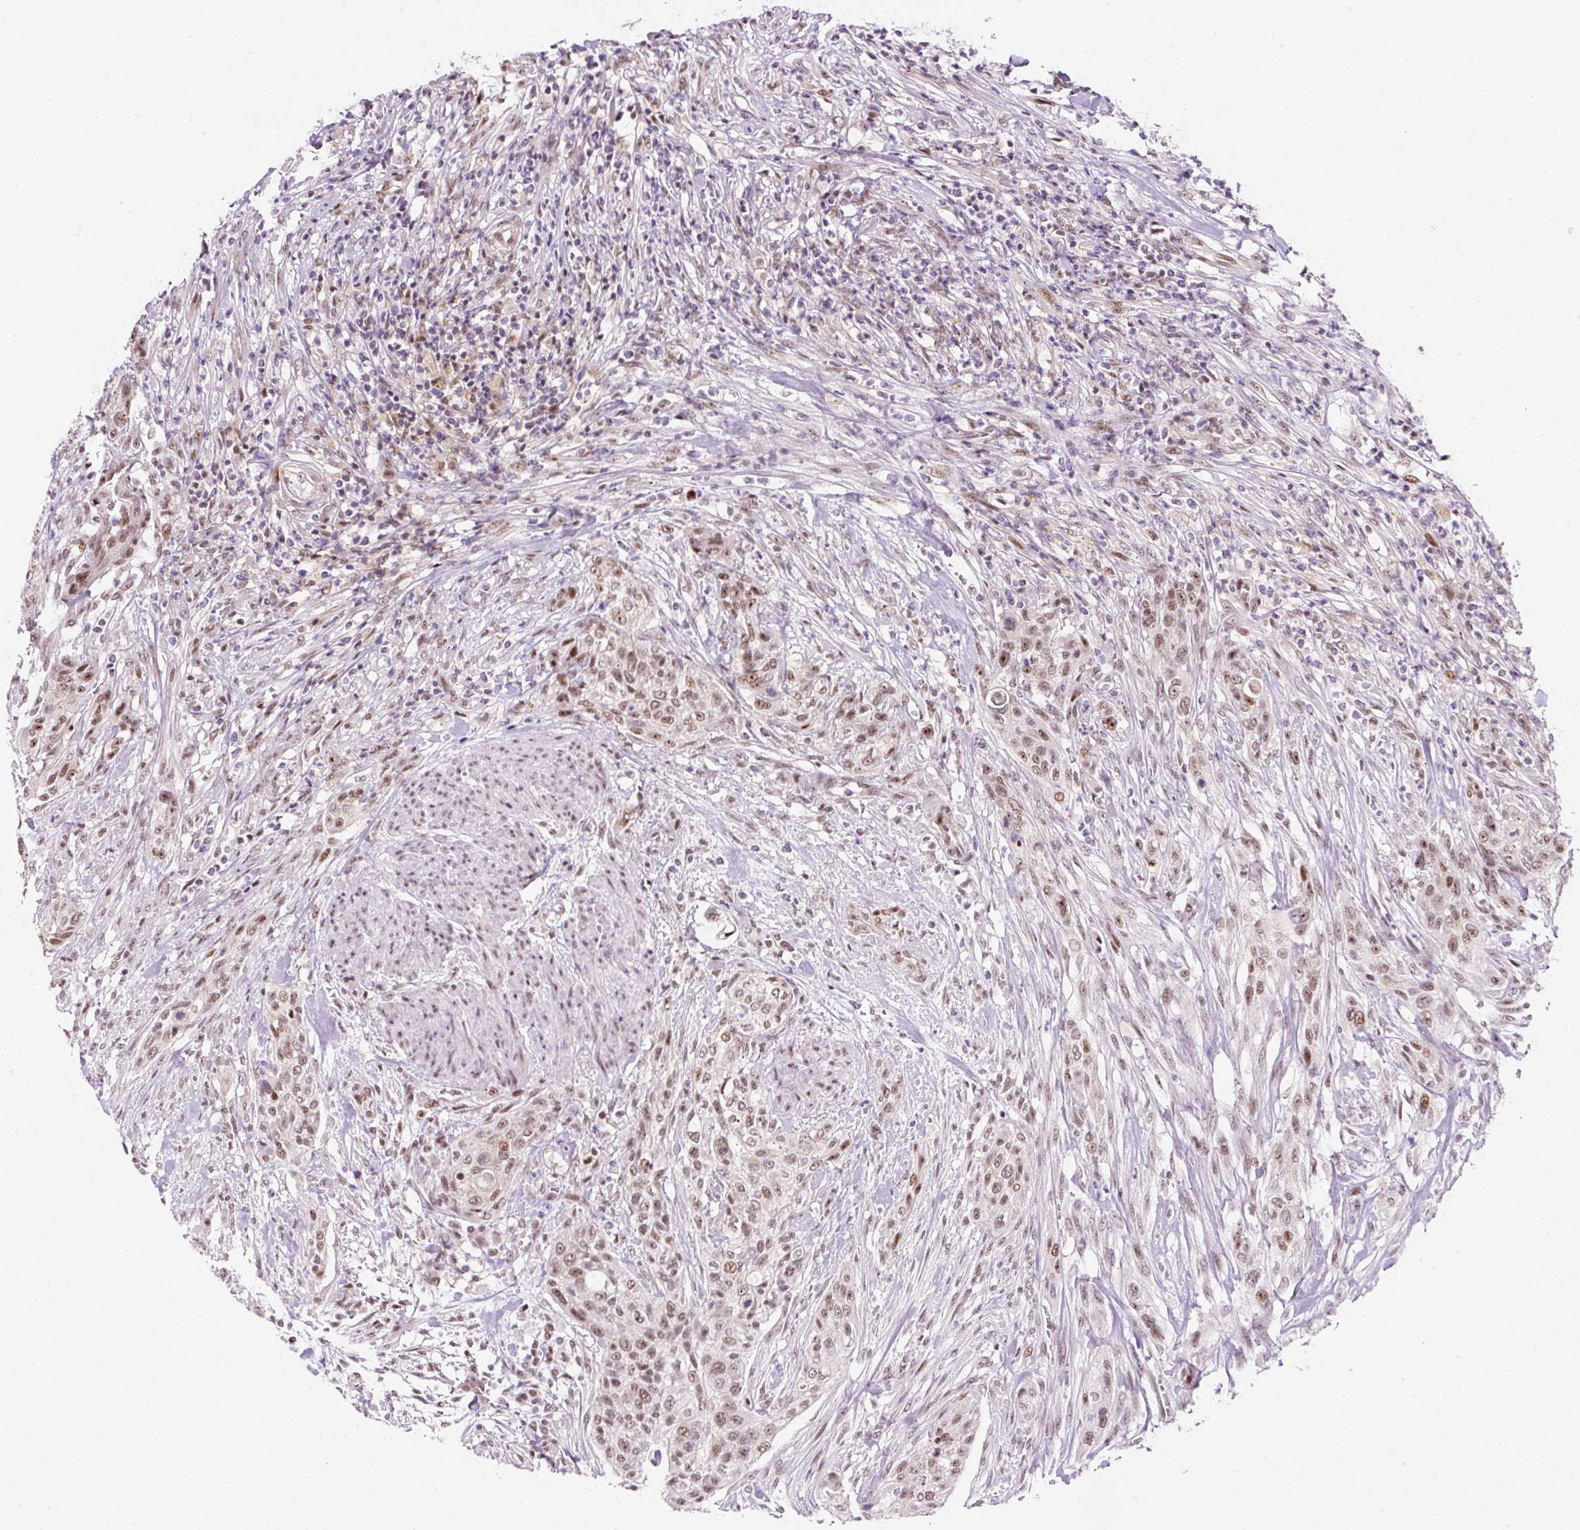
{"staining": {"intensity": "moderate", "quantity": ">75%", "location": "nuclear"}, "tissue": "urothelial cancer", "cell_type": "Tumor cells", "image_type": "cancer", "snomed": [{"axis": "morphology", "description": "Urothelial carcinoma, High grade"}, {"axis": "topography", "description": "Urinary bladder"}], "caption": "Protein staining displays moderate nuclear expression in about >75% of tumor cells in urothelial carcinoma (high-grade).", "gene": "TAF1A", "patient": {"sex": "male", "age": 35}}